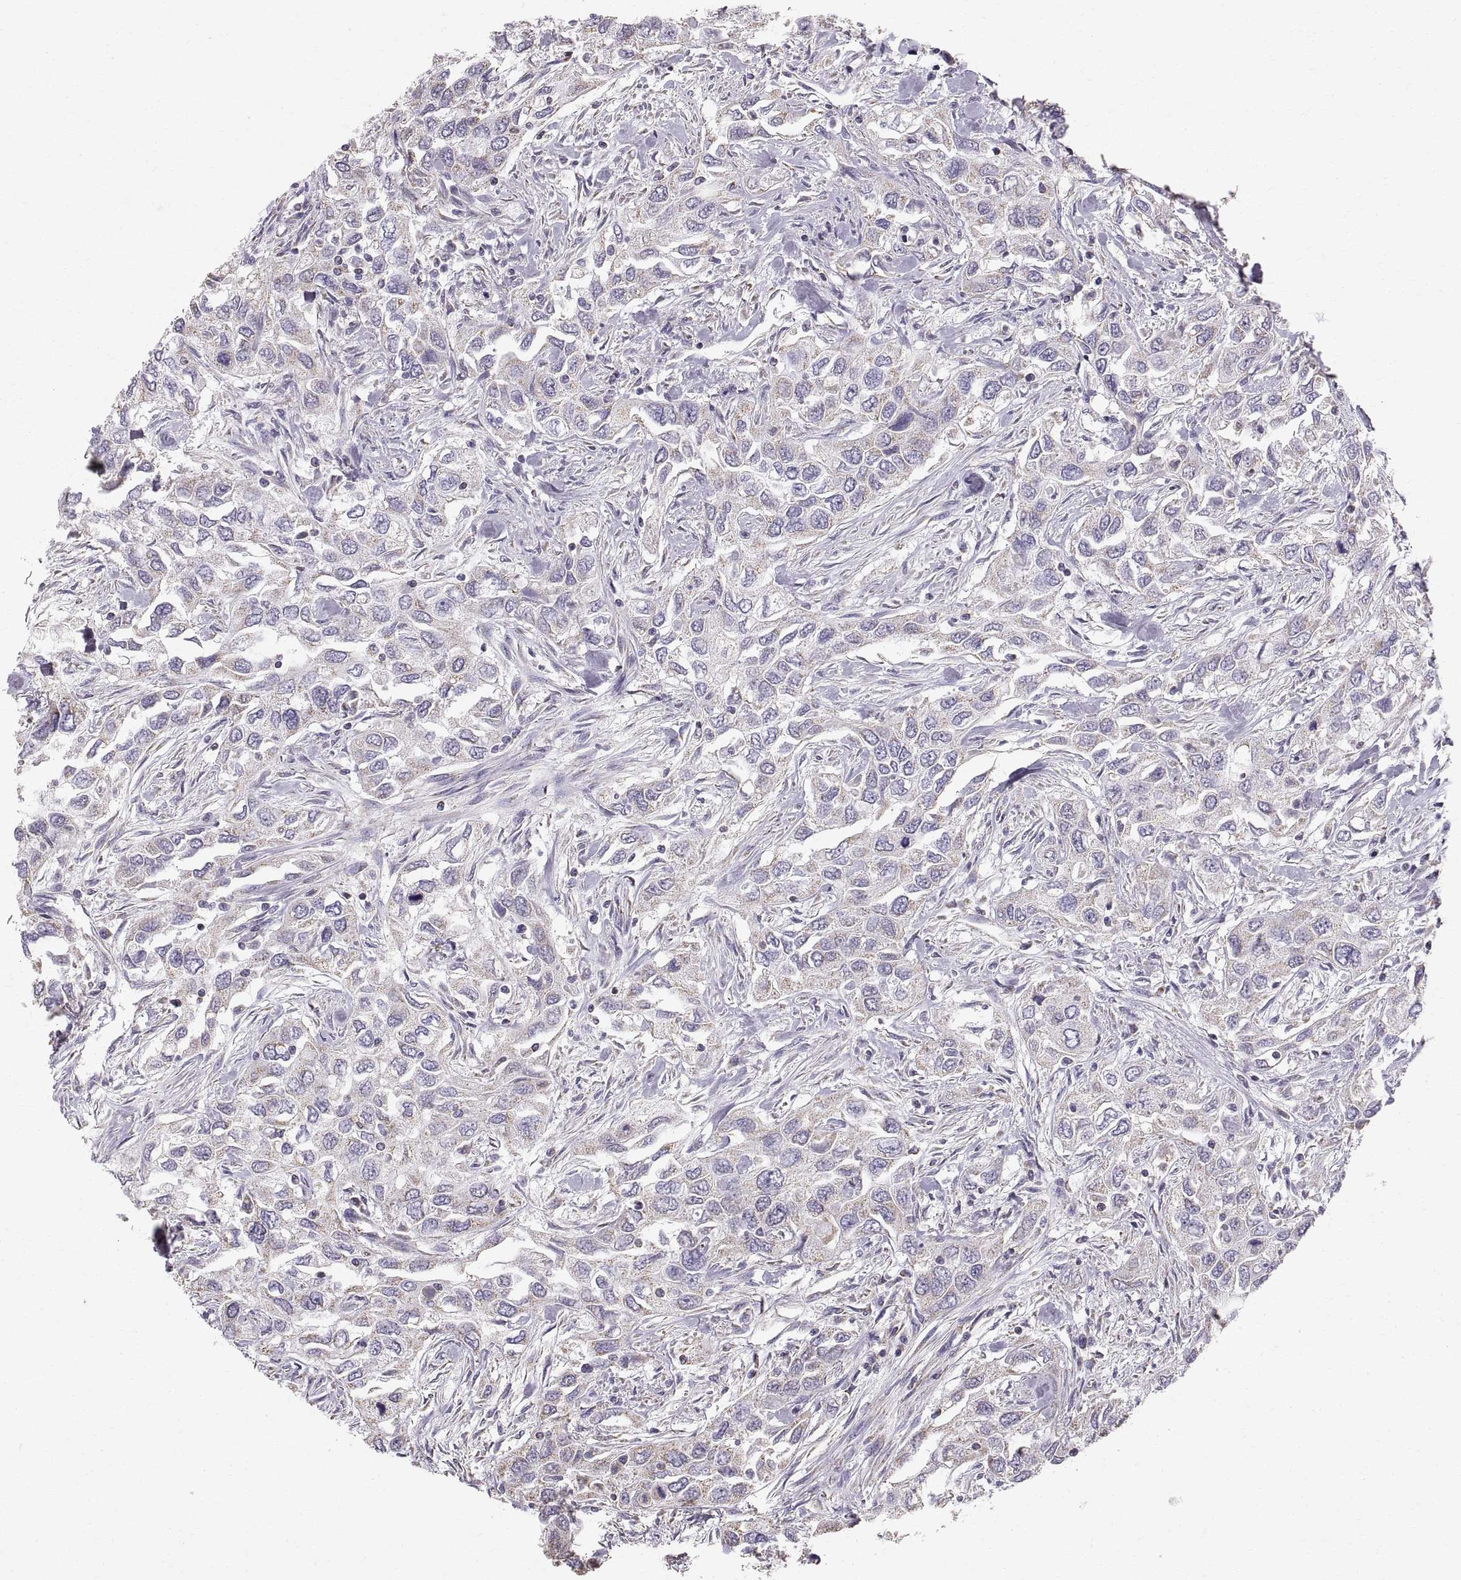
{"staining": {"intensity": "weak", "quantity": "25%-75%", "location": "cytoplasmic/membranous"}, "tissue": "urothelial cancer", "cell_type": "Tumor cells", "image_type": "cancer", "snomed": [{"axis": "morphology", "description": "Urothelial carcinoma, High grade"}, {"axis": "topography", "description": "Urinary bladder"}], "caption": "DAB immunohistochemical staining of high-grade urothelial carcinoma exhibits weak cytoplasmic/membranous protein positivity in approximately 25%-75% of tumor cells.", "gene": "STMND1", "patient": {"sex": "male", "age": 76}}